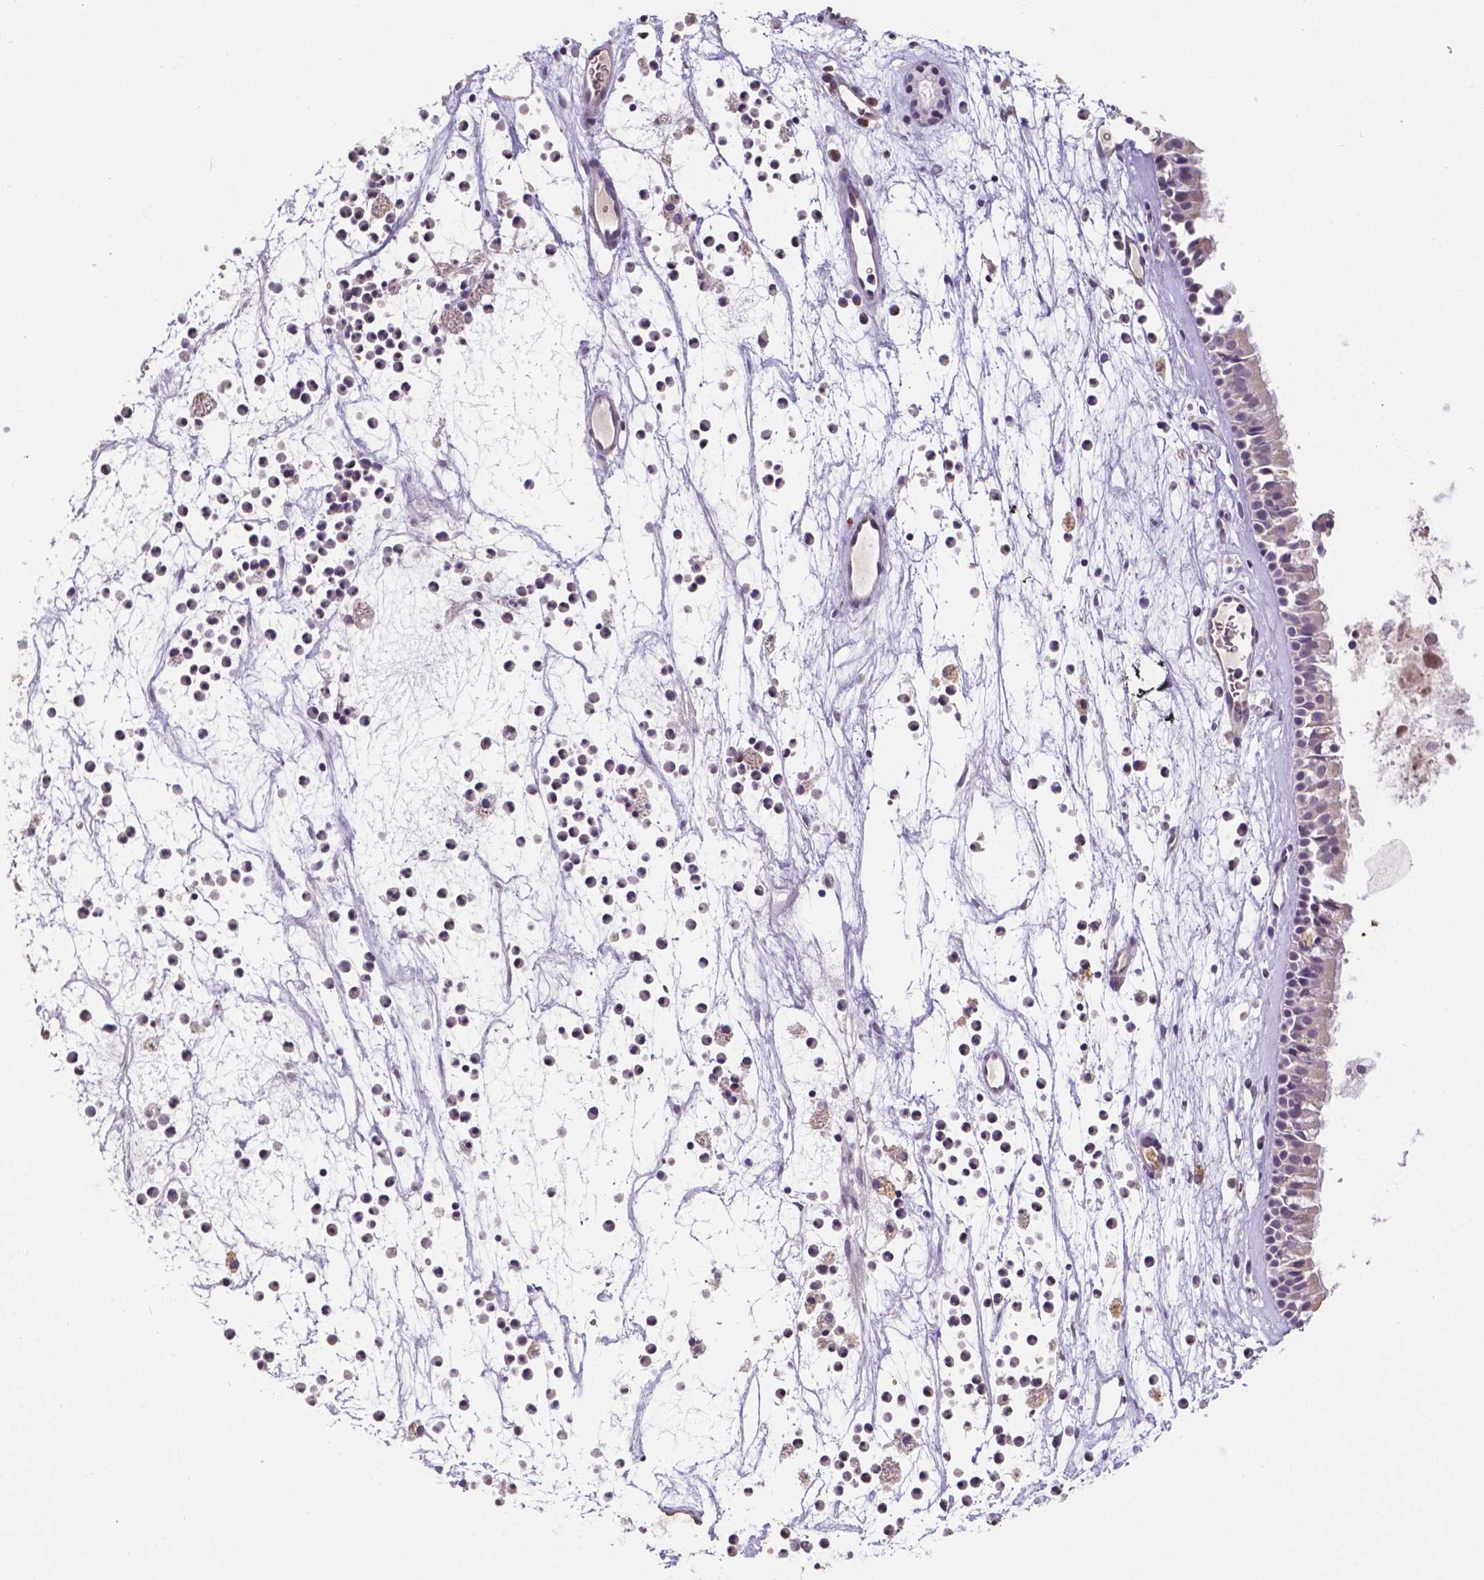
{"staining": {"intensity": "negative", "quantity": "none", "location": "none"}, "tissue": "nasopharynx", "cell_type": "Respiratory epithelial cells", "image_type": "normal", "snomed": [{"axis": "morphology", "description": "Normal tissue, NOS"}, {"axis": "topography", "description": "Nasopharynx"}], "caption": "The photomicrograph exhibits no staining of respiratory epithelial cells in normal nasopharynx.", "gene": "ELAVL2", "patient": {"sex": "female", "age": 52}}